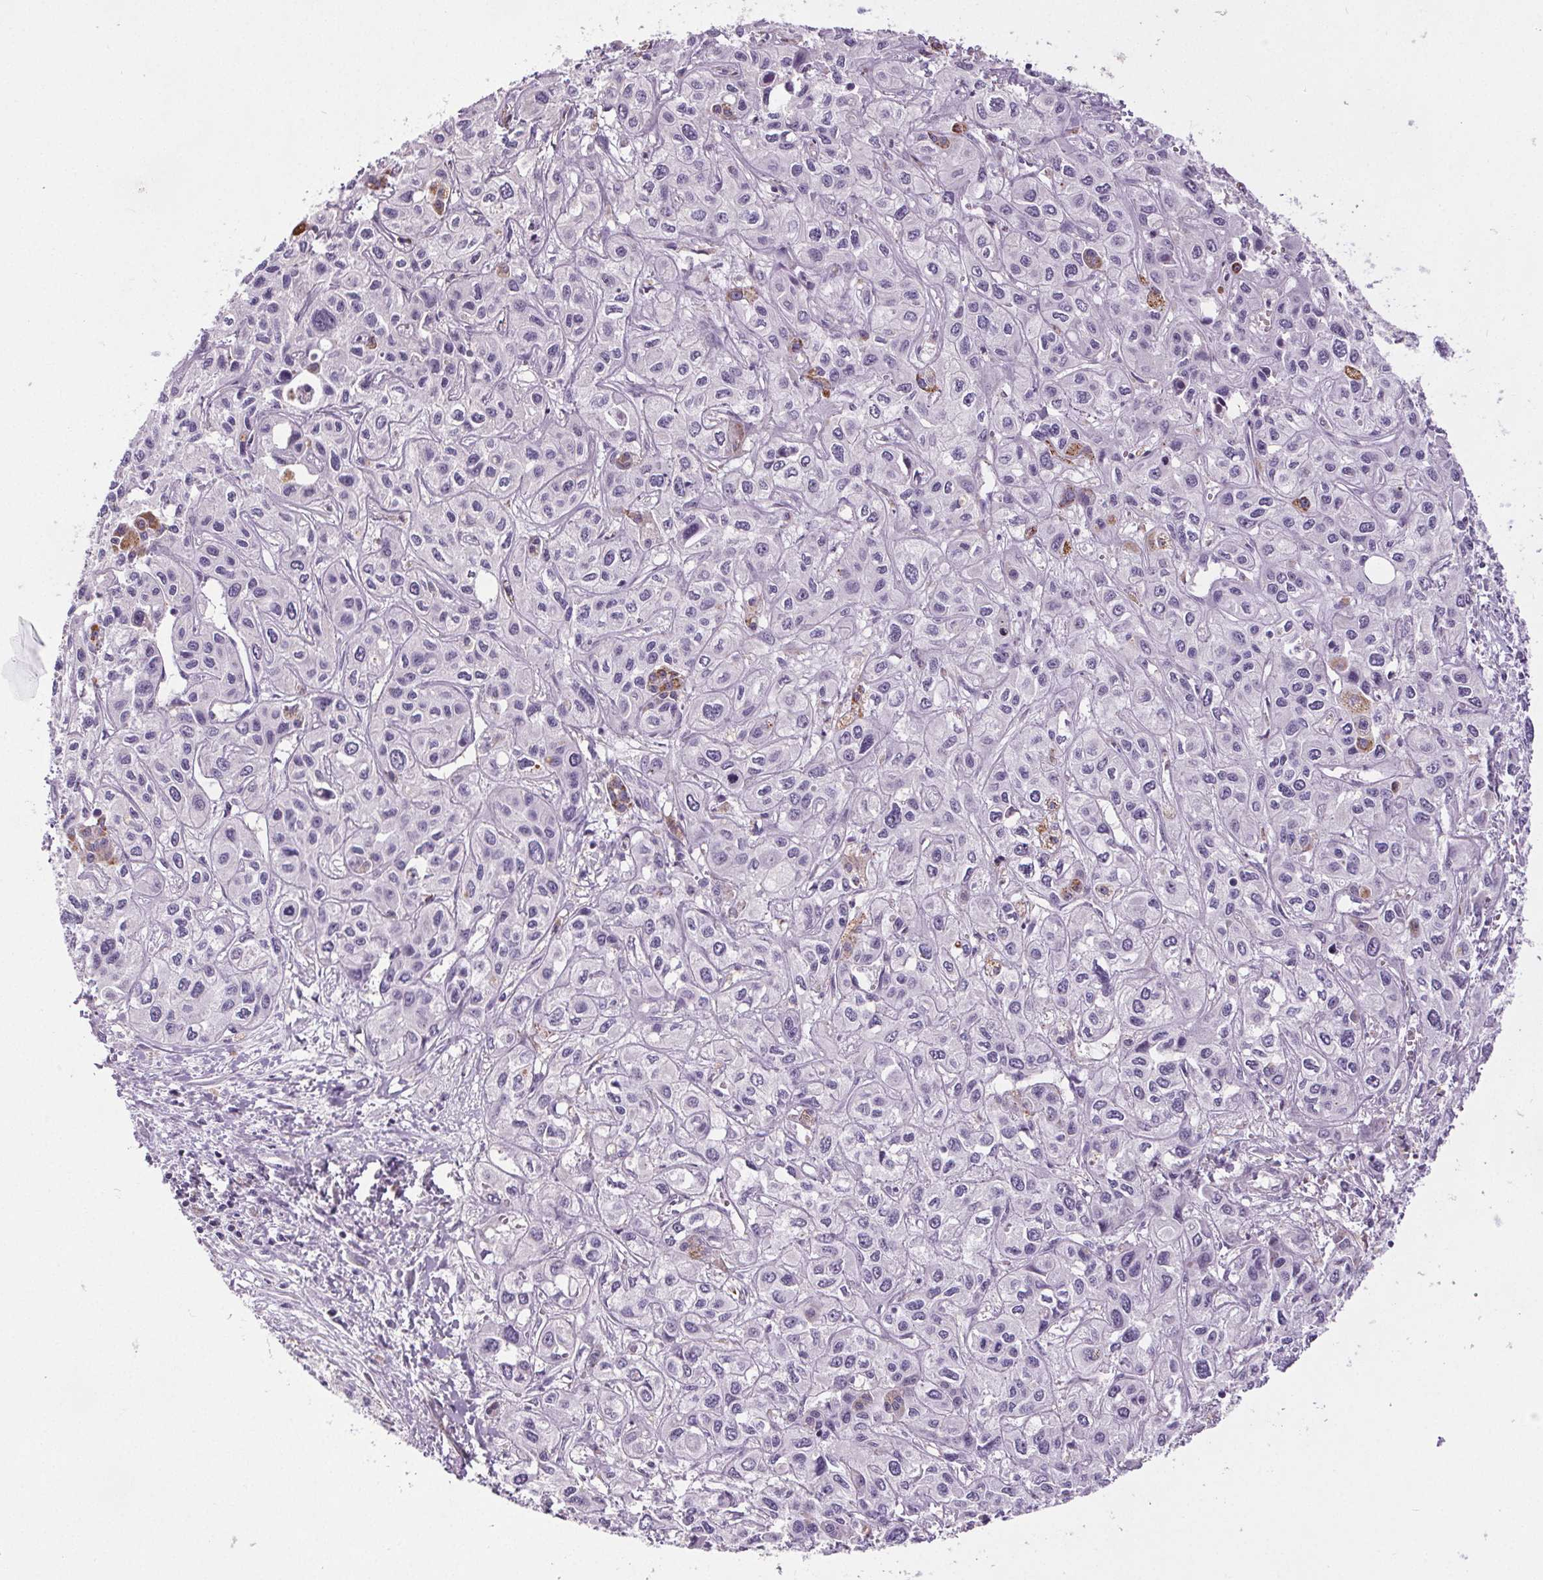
{"staining": {"intensity": "negative", "quantity": "none", "location": "none"}, "tissue": "liver cancer", "cell_type": "Tumor cells", "image_type": "cancer", "snomed": [{"axis": "morphology", "description": "Cholangiocarcinoma"}, {"axis": "topography", "description": "Liver"}], "caption": "Immunohistochemical staining of liver cancer shows no significant staining in tumor cells.", "gene": "GPIHBP1", "patient": {"sex": "female", "age": 66}}